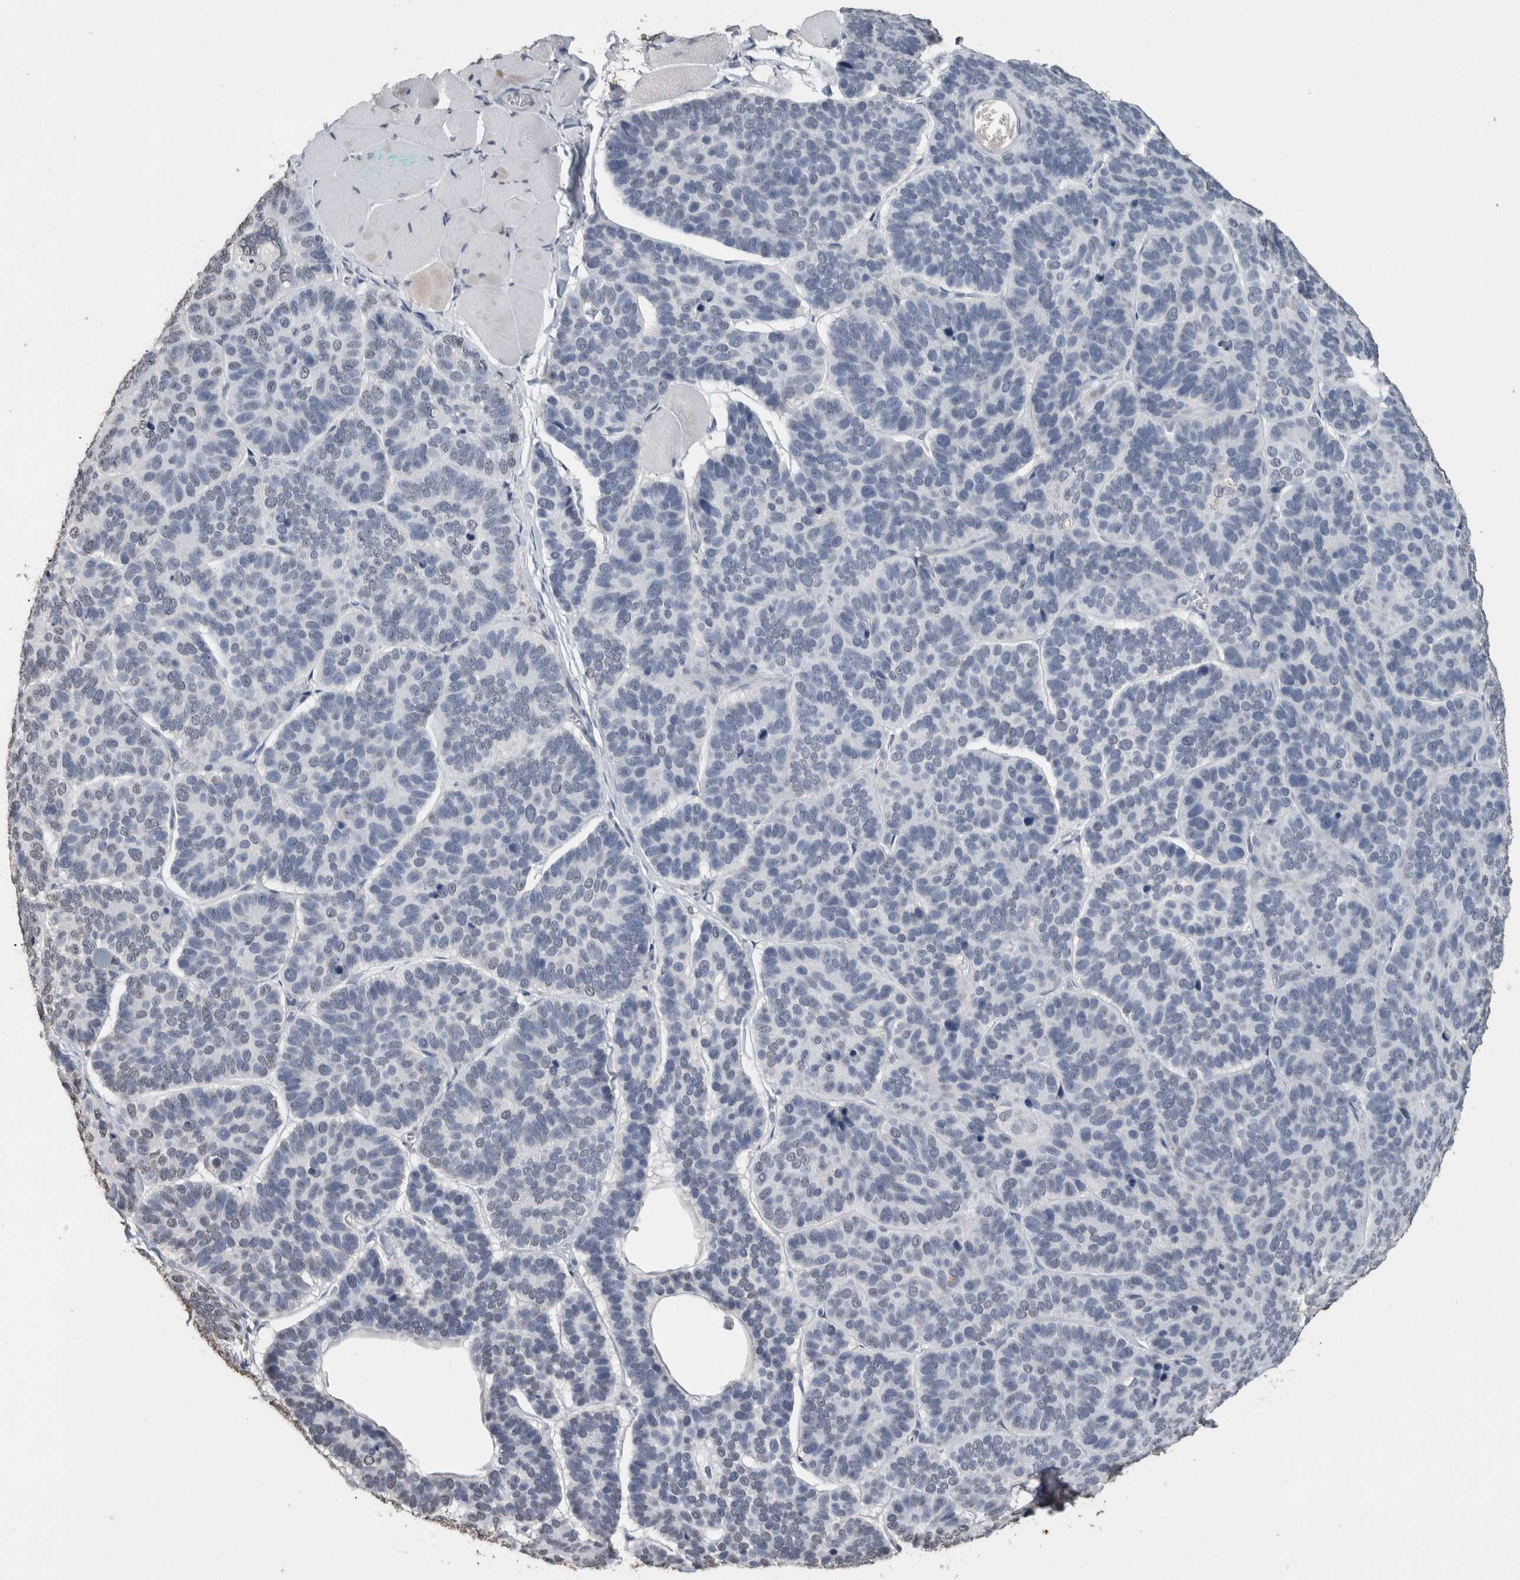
{"staining": {"intensity": "negative", "quantity": "none", "location": "none"}, "tissue": "skin cancer", "cell_type": "Tumor cells", "image_type": "cancer", "snomed": [{"axis": "morphology", "description": "Basal cell carcinoma"}, {"axis": "topography", "description": "Skin"}], "caption": "High magnification brightfield microscopy of skin cancer stained with DAB (brown) and counterstained with hematoxylin (blue): tumor cells show no significant expression. Brightfield microscopy of IHC stained with DAB (3,3'-diaminobenzidine) (brown) and hematoxylin (blue), captured at high magnification.", "gene": "LTBP1", "patient": {"sex": "male", "age": 62}}